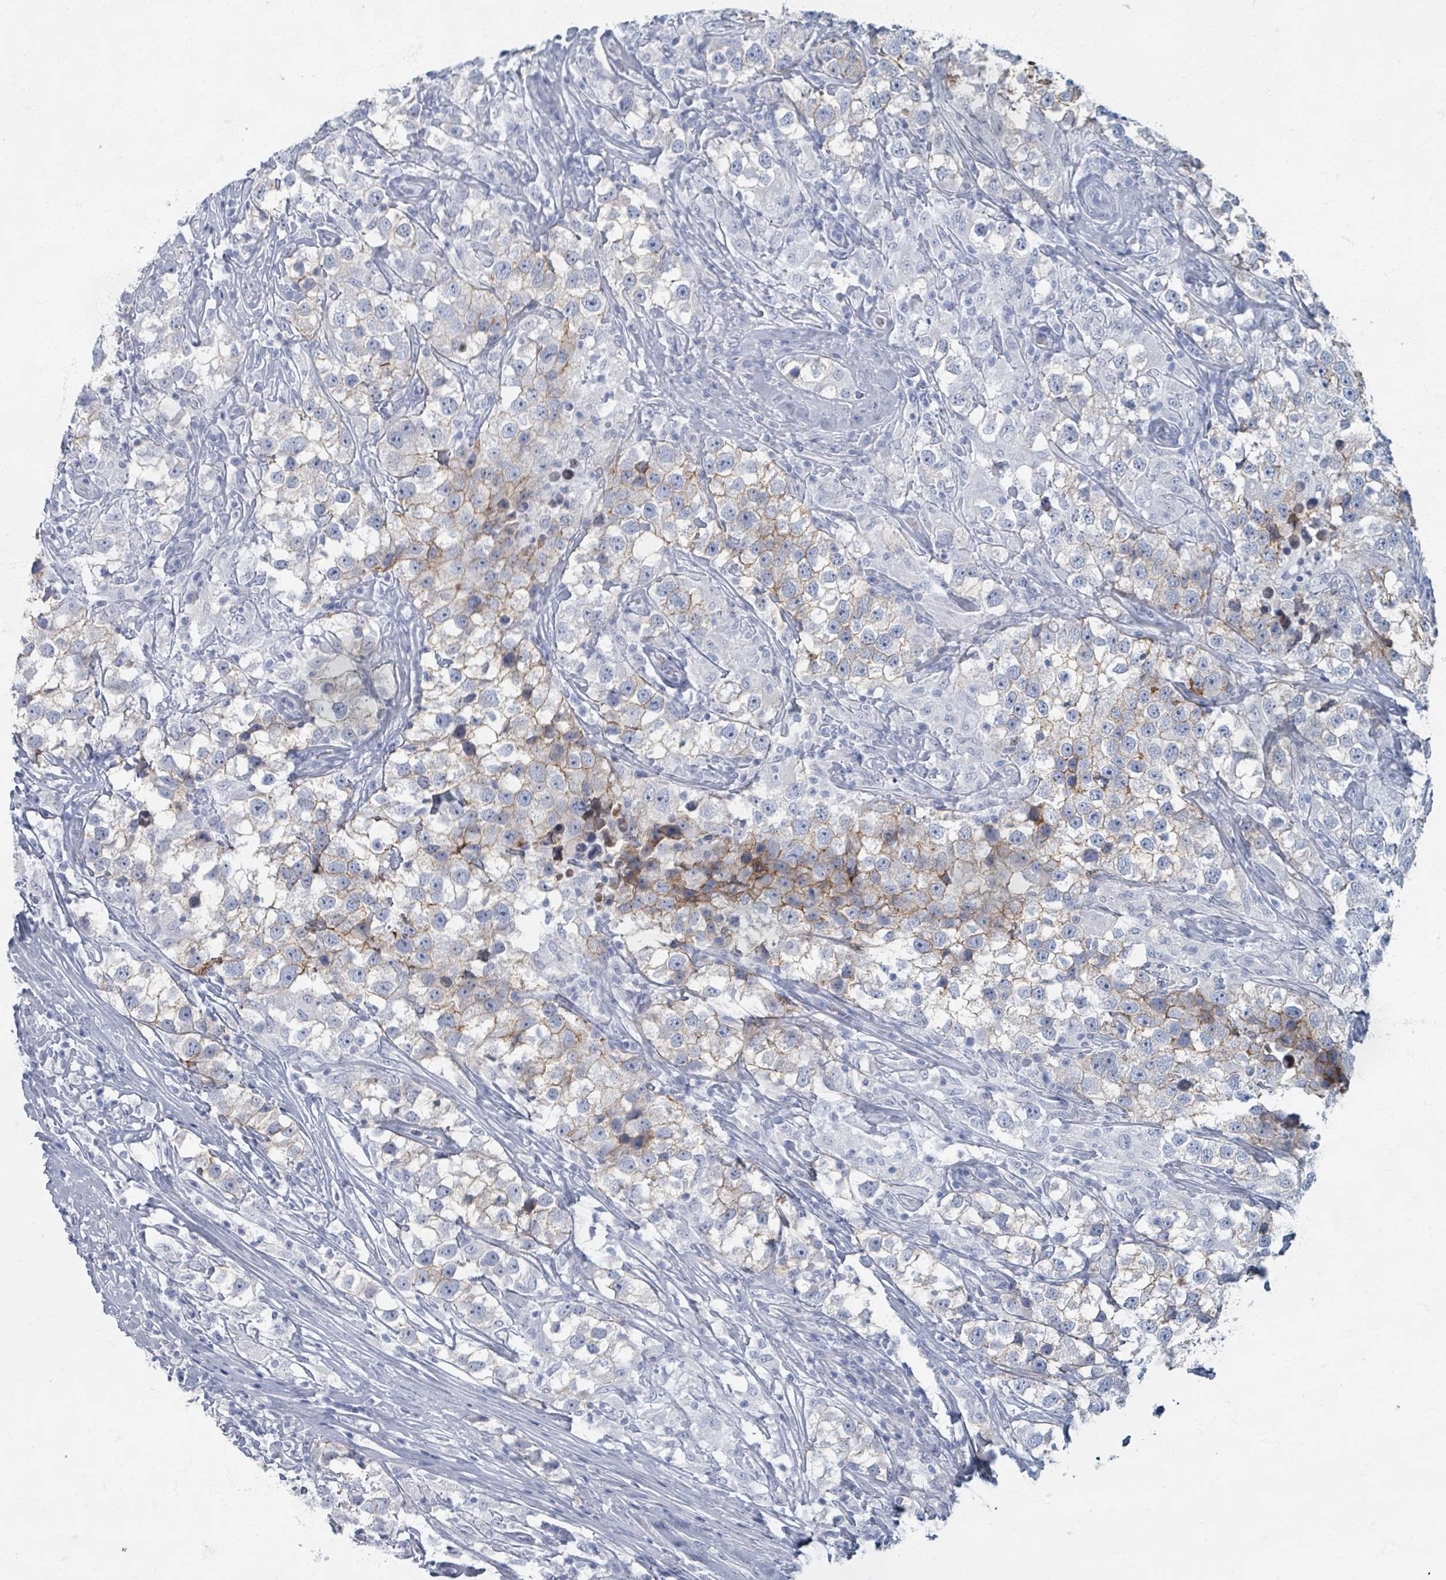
{"staining": {"intensity": "moderate", "quantity": "<25%", "location": "cytoplasmic/membranous"}, "tissue": "testis cancer", "cell_type": "Tumor cells", "image_type": "cancer", "snomed": [{"axis": "morphology", "description": "Seminoma, NOS"}, {"axis": "topography", "description": "Testis"}], "caption": "Protein staining of seminoma (testis) tissue exhibits moderate cytoplasmic/membranous positivity in approximately <25% of tumor cells.", "gene": "TAS2R1", "patient": {"sex": "male", "age": 46}}